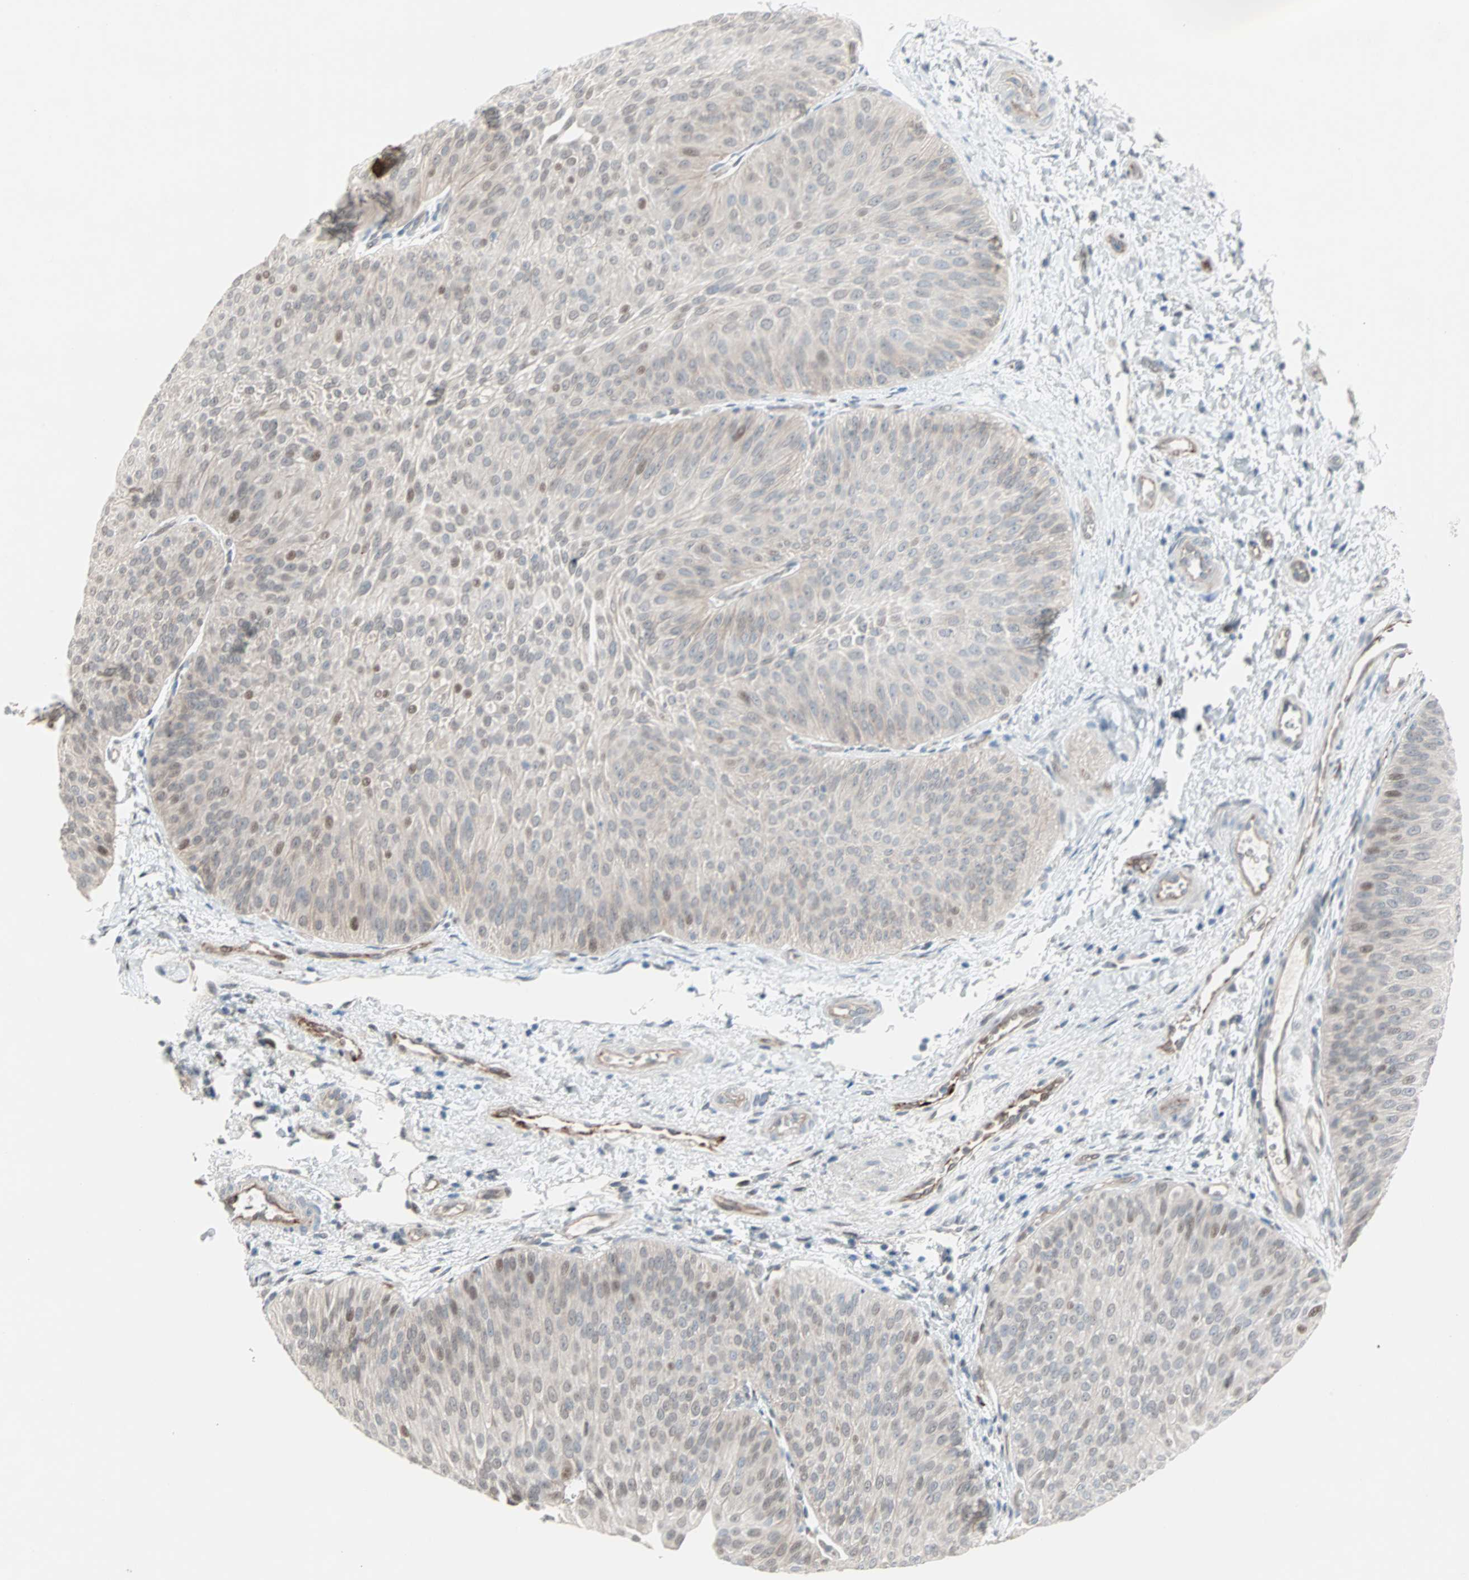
{"staining": {"intensity": "weak", "quantity": "25%-75%", "location": "cytoplasmic/membranous,nuclear"}, "tissue": "urothelial cancer", "cell_type": "Tumor cells", "image_type": "cancer", "snomed": [{"axis": "morphology", "description": "Urothelial carcinoma, Low grade"}, {"axis": "topography", "description": "Urinary bladder"}], "caption": "The immunohistochemical stain highlights weak cytoplasmic/membranous and nuclear positivity in tumor cells of low-grade urothelial carcinoma tissue.", "gene": "CAND2", "patient": {"sex": "female", "age": 60}}